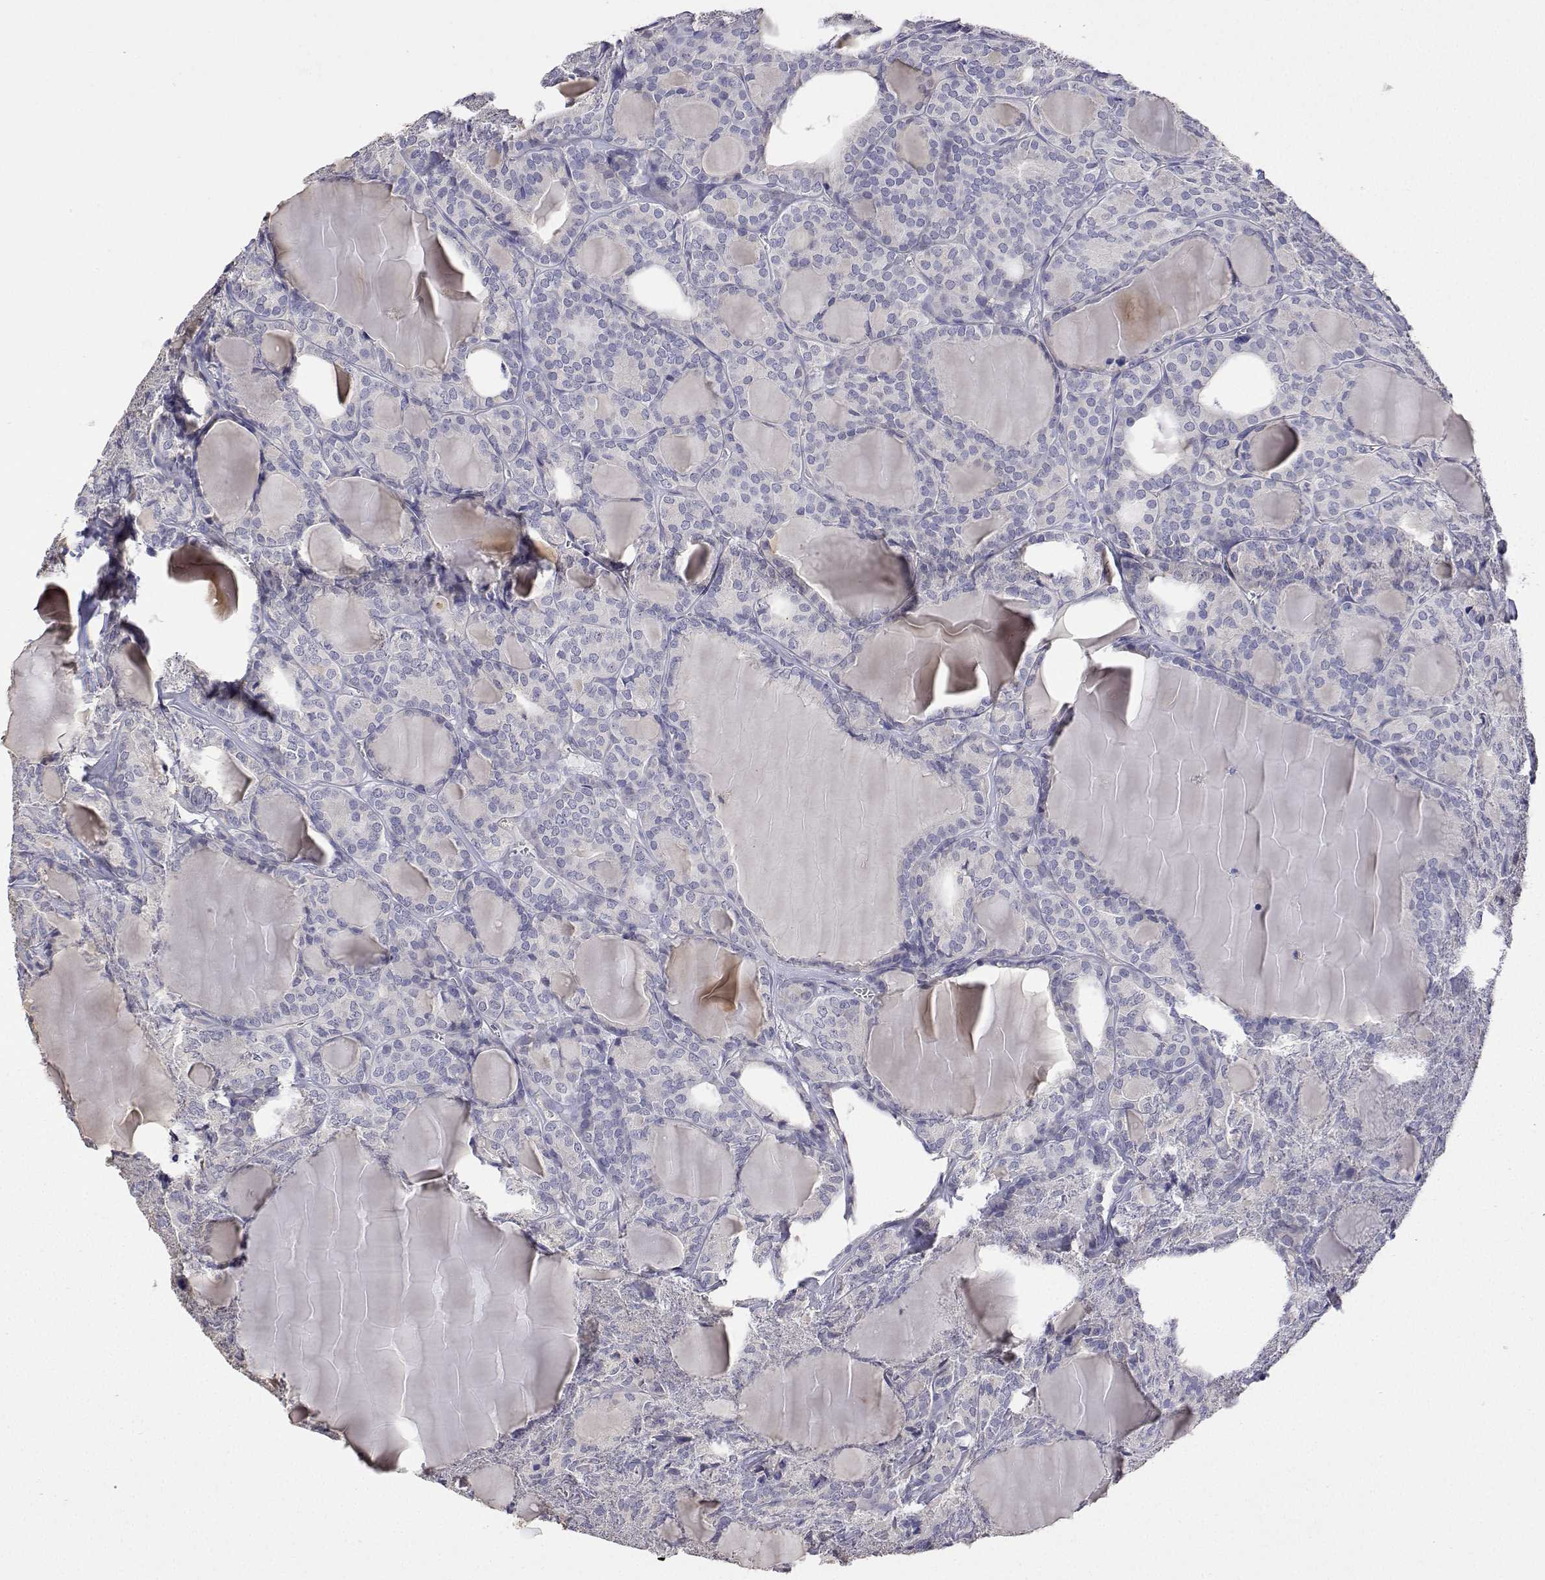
{"staining": {"intensity": "negative", "quantity": "none", "location": "none"}, "tissue": "thyroid cancer", "cell_type": "Tumor cells", "image_type": "cancer", "snomed": [{"axis": "morphology", "description": "Follicular adenoma carcinoma, NOS"}, {"axis": "topography", "description": "Thyroid gland"}], "caption": "Human thyroid follicular adenoma carcinoma stained for a protein using IHC exhibits no staining in tumor cells.", "gene": "PLCB1", "patient": {"sex": "male", "age": 74}}